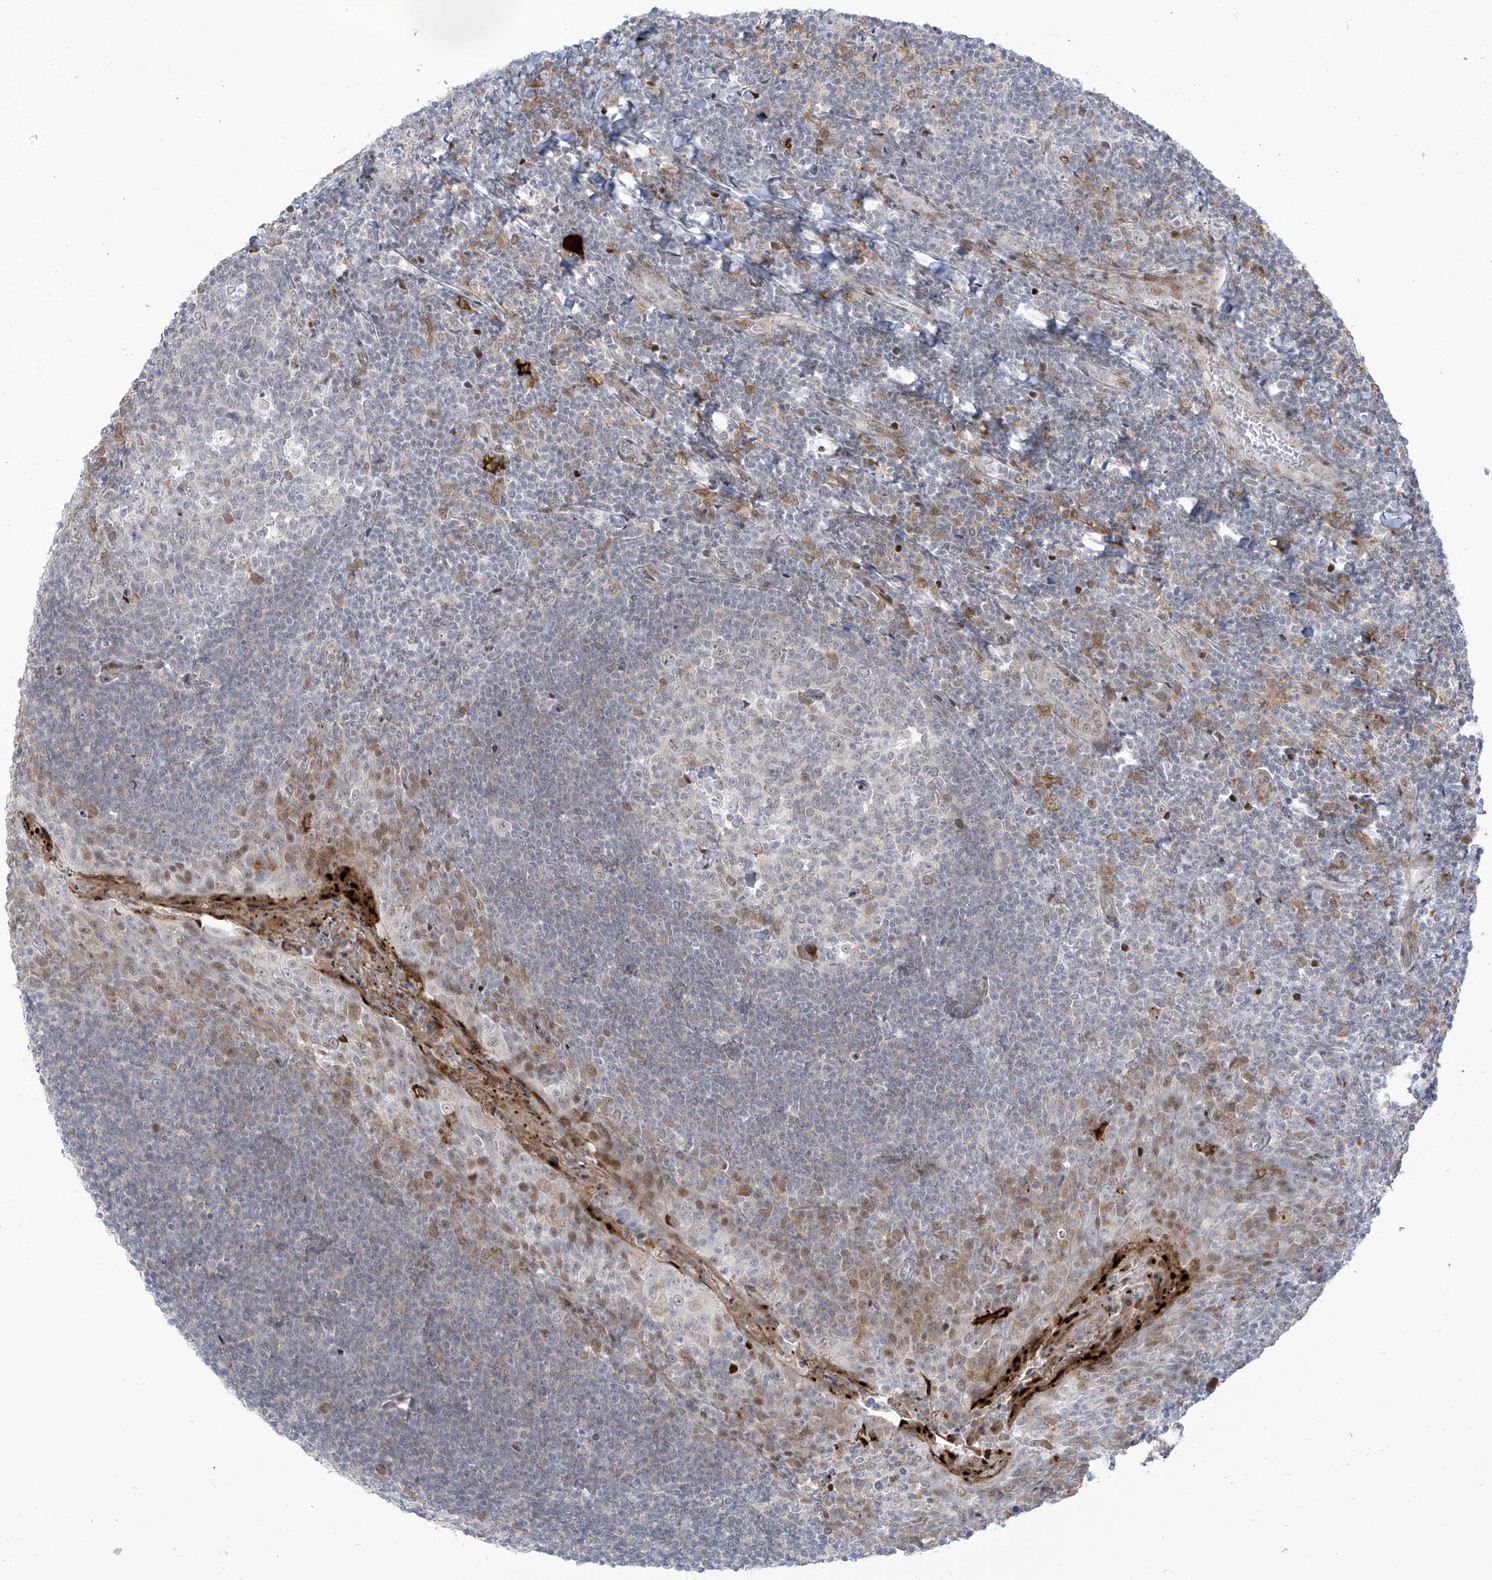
{"staining": {"intensity": "negative", "quantity": "none", "location": "none"}, "tissue": "tonsil", "cell_type": "Germinal center cells", "image_type": "normal", "snomed": [{"axis": "morphology", "description": "Normal tissue, NOS"}, {"axis": "topography", "description": "Tonsil"}], "caption": "This image is of unremarkable tonsil stained with immunohistochemistry (IHC) to label a protein in brown with the nuclei are counter-stained blue. There is no expression in germinal center cells.", "gene": "LIN9", "patient": {"sex": "male", "age": 27}}